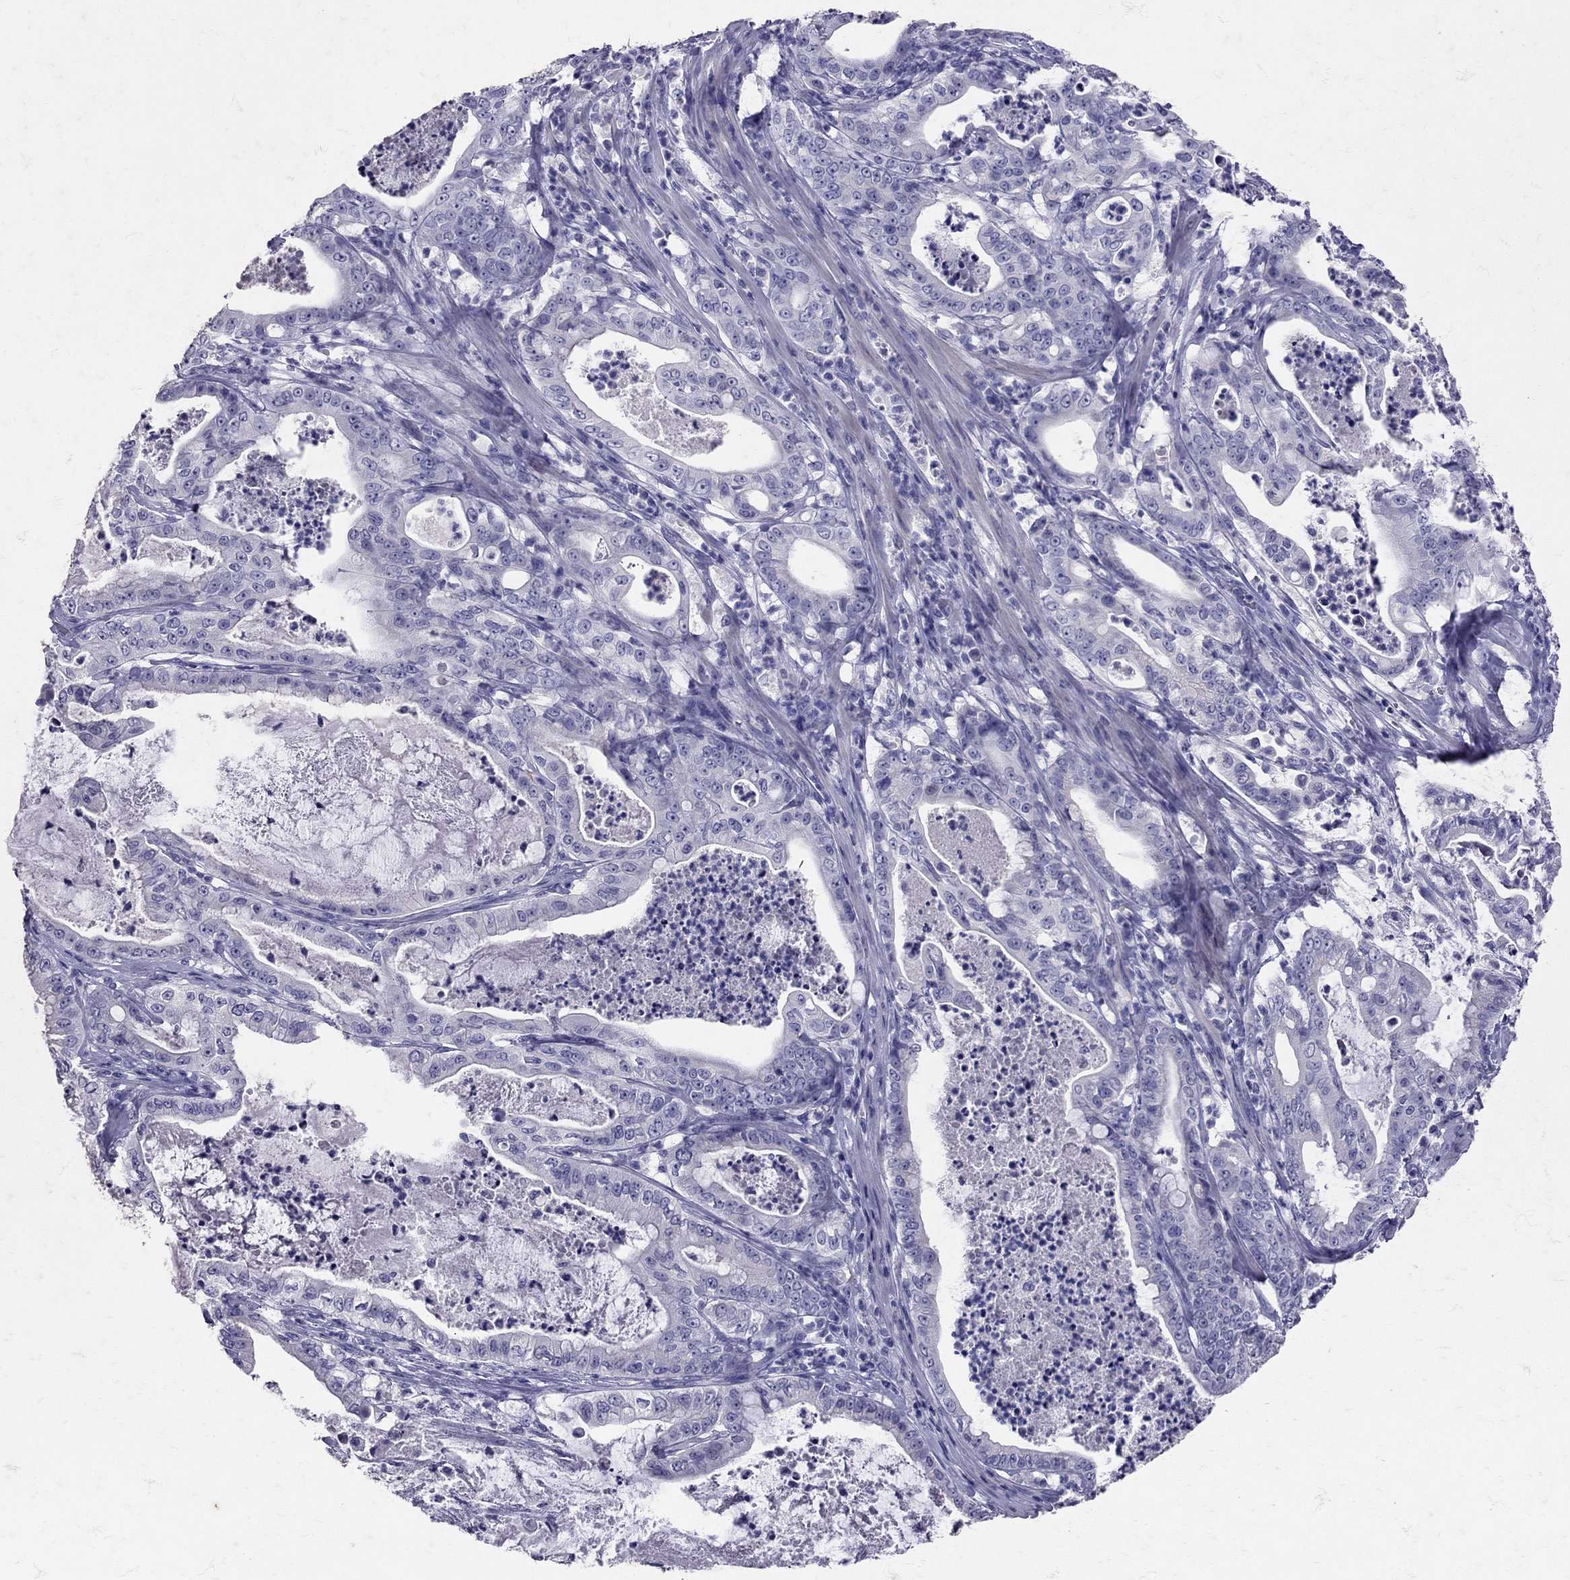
{"staining": {"intensity": "negative", "quantity": "none", "location": "none"}, "tissue": "pancreatic cancer", "cell_type": "Tumor cells", "image_type": "cancer", "snomed": [{"axis": "morphology", "description": "Adenocarcinoma, NOS"}, {"axis": "topography", "description": "Pancreas"}], "caption": "A high-resolution histopathology image shows immunohistochemistry (IHC) staining of pancreatic cancer, which exhibits no significant positivity in tumor cells.", "gene": "SST", "patient": {"sex": "male", "age": 71}}